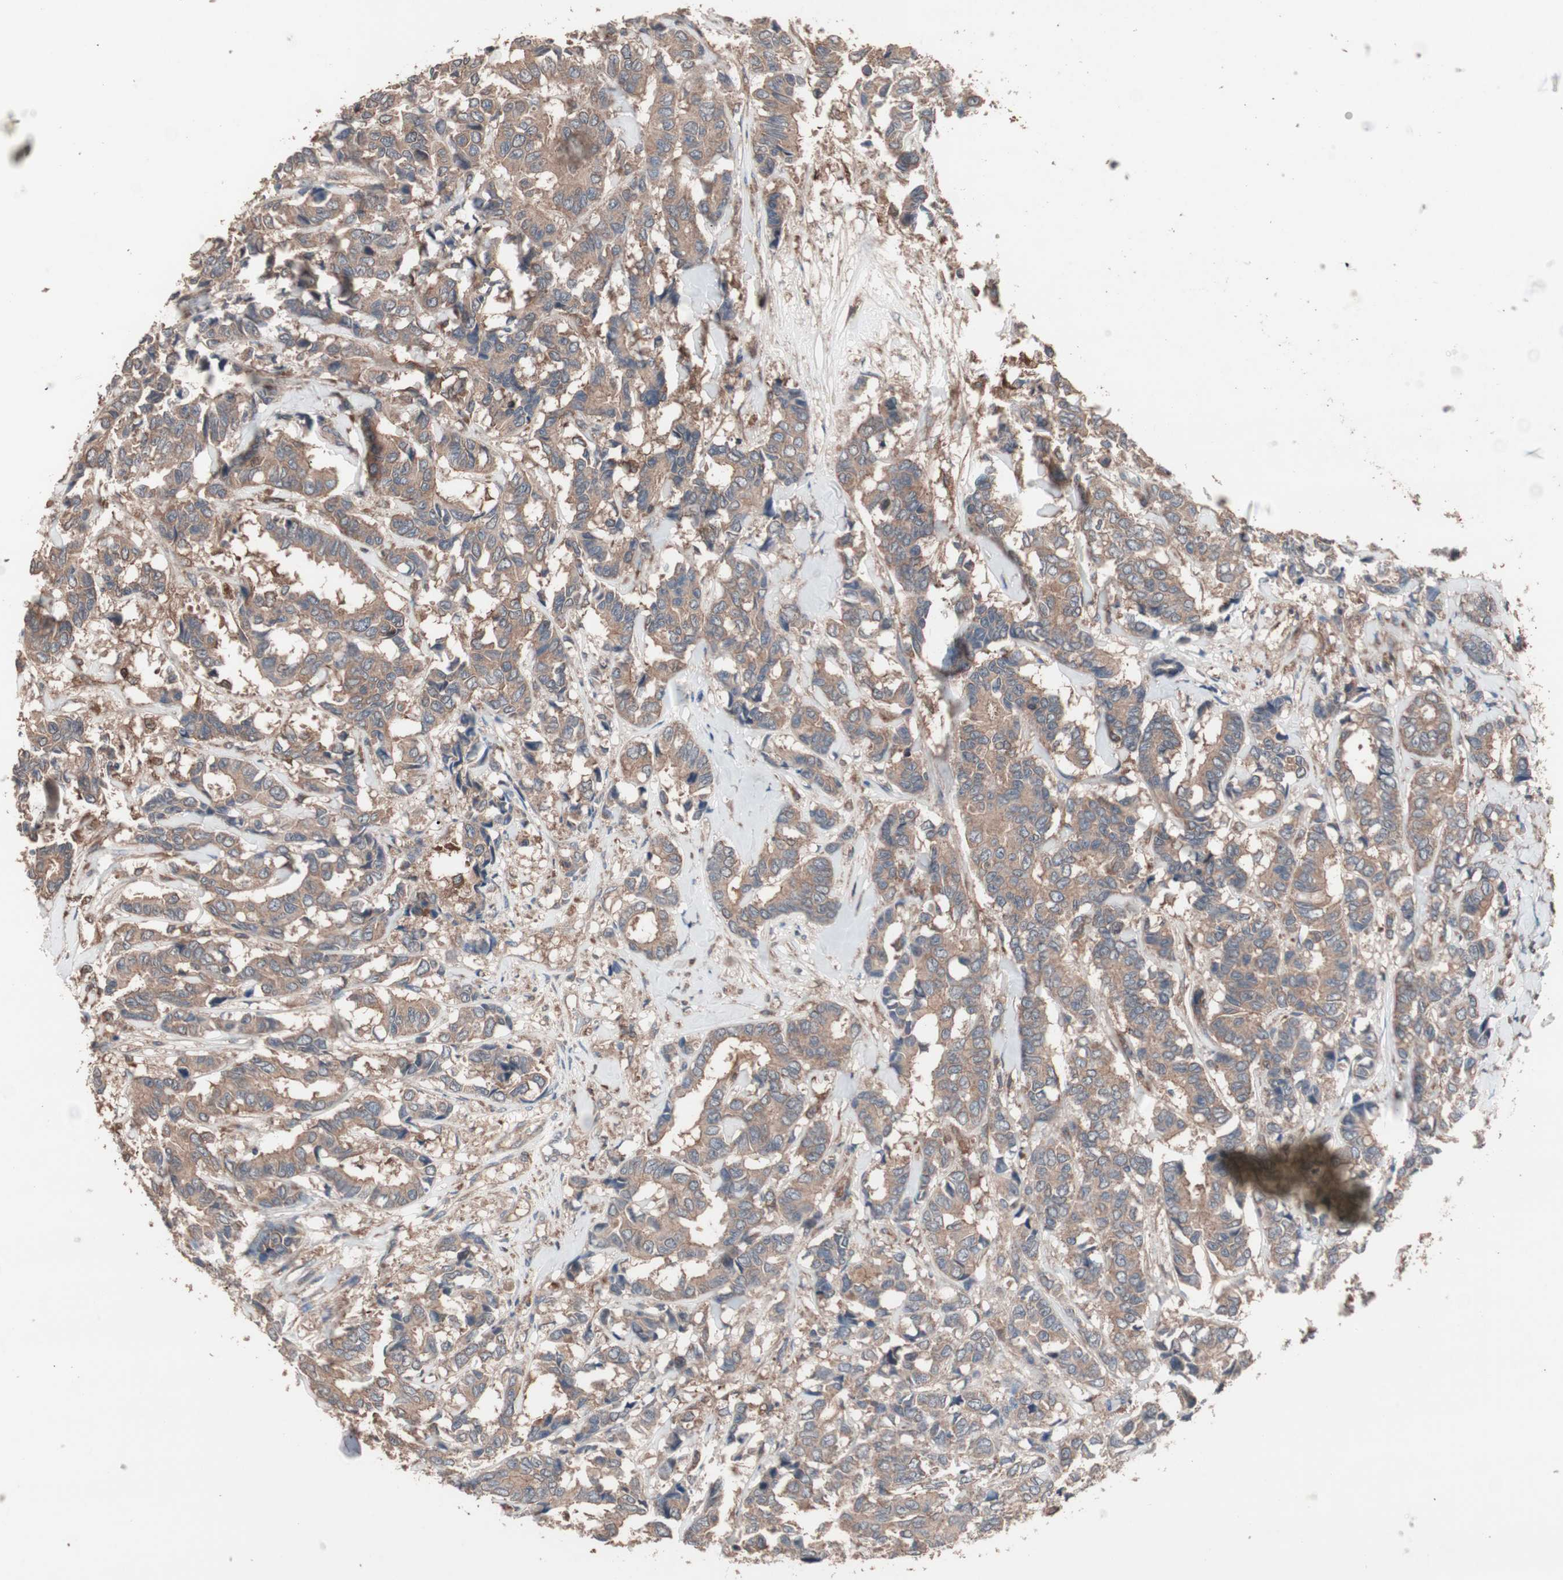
{"staining": {"intensity": "moderate", "quantity": ">75%", "location": "cytoplasmic/membranous"}, "tissue": "breast cancer", "cell_type": "Tumor cells", "image_type": "cancer", "snomed": [{"axis": "morphology", "description": "Duct carcinoma"}, {"axis": "topography", "description": "Breast"}], "caption": "High-power microscopy captured an immunohistochemistry histopathology image of infiltrating ductal carcinoma (breast), revealing moderate cytoplasmic/membranous positivity in approximately >75% of tumor cells. The protein is stained brown, and the nuclei are stained in blue (DAB (3,3'-diaminobenzidine) IHC with brightfield microscopy, high magnification).", "gene": "ATG7", "patient": {"sex": "female", "age": 87}}